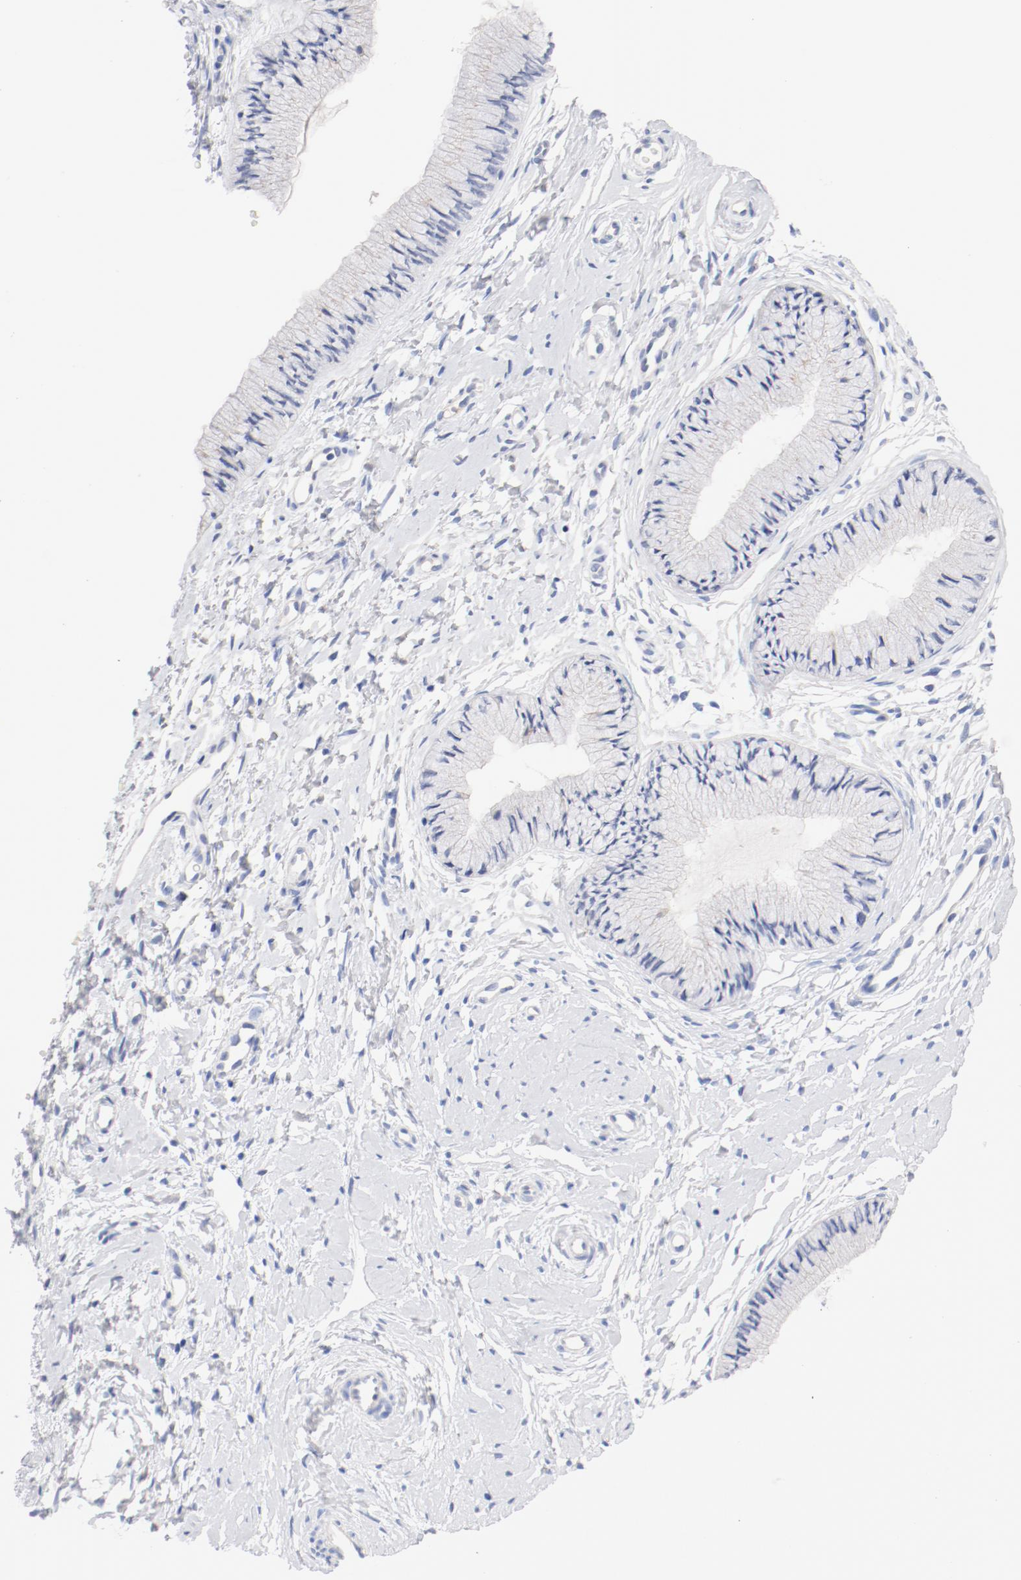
{"staining": {"intensity": "negative", "quantity": "none", "location": "none"}, "tissue": "cervix", "cell_type": "Glandular cells", "image_type": "normal", "snomed": [{"axis": "morphology", "description": "Normal tissue, NOS"}, {"axis": "topography", "description": "Cervix"}], "caption": "Glandular cells are negative for protein expression in normal human cervix.", "gene": "HOMER1", "patient": {"sex": "female", "age": 46}}